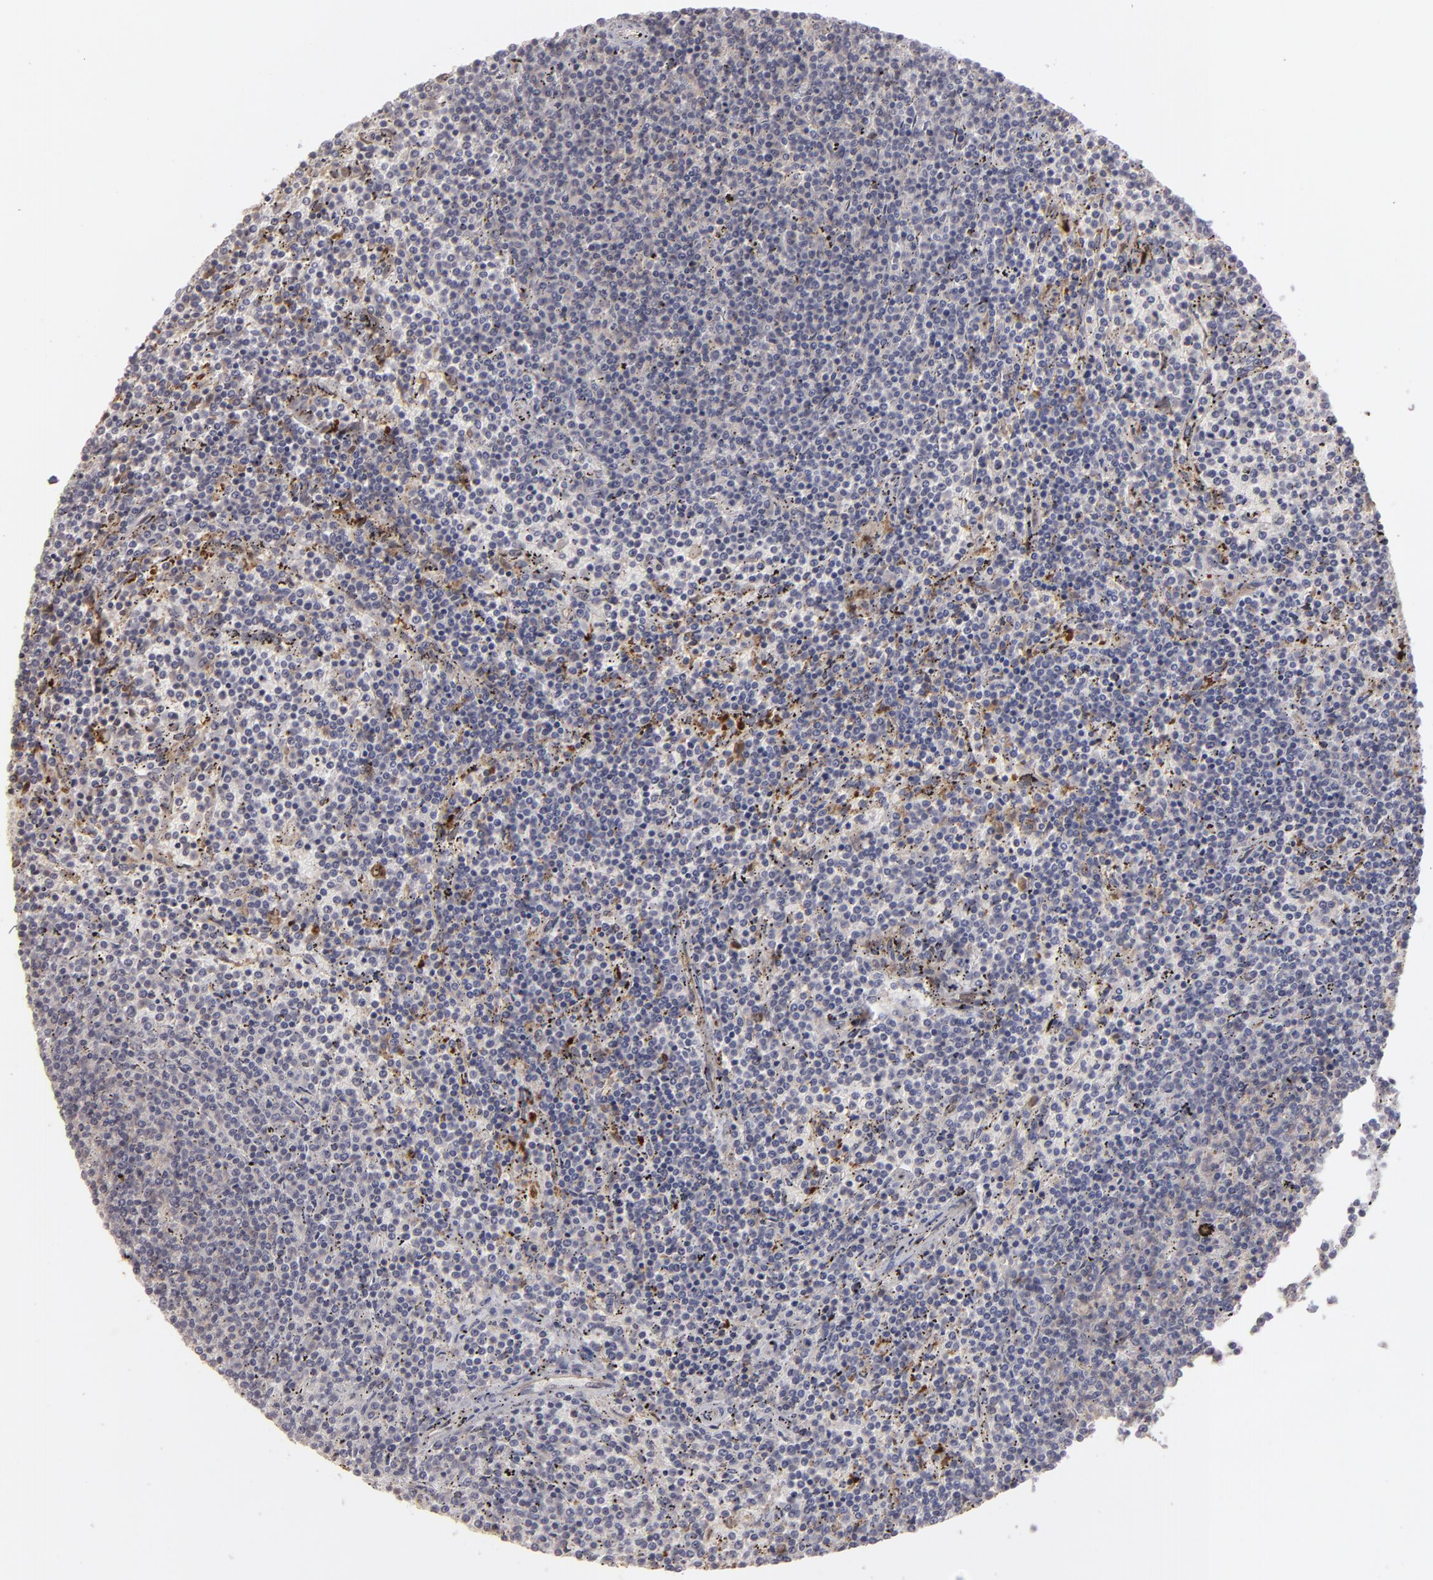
{"staining": {"intensity": "weak", "quantity": "25%-75%", "location": "cytoplasmic/membranous"}, "tissue": "lymphoma", "cell_type": "Tumor cells", "image_type": "cancer", "snomed": [{"axis": "morphology", "description": "Malignant lymphoma, non-Hodgkin's type, Low grade"}, {"axis": "topography", "description": "Spleen"}], "caption": "Immunohistochemistry histopathology image of human lymphoma stained for a protein (brown), which exhibits low levels of weak cytoplasmic/membranous staining in approximately 25%-75% of tumor cells.", "gene": "SEMA3G", "patient": {"sex": "female", "age": 50}}